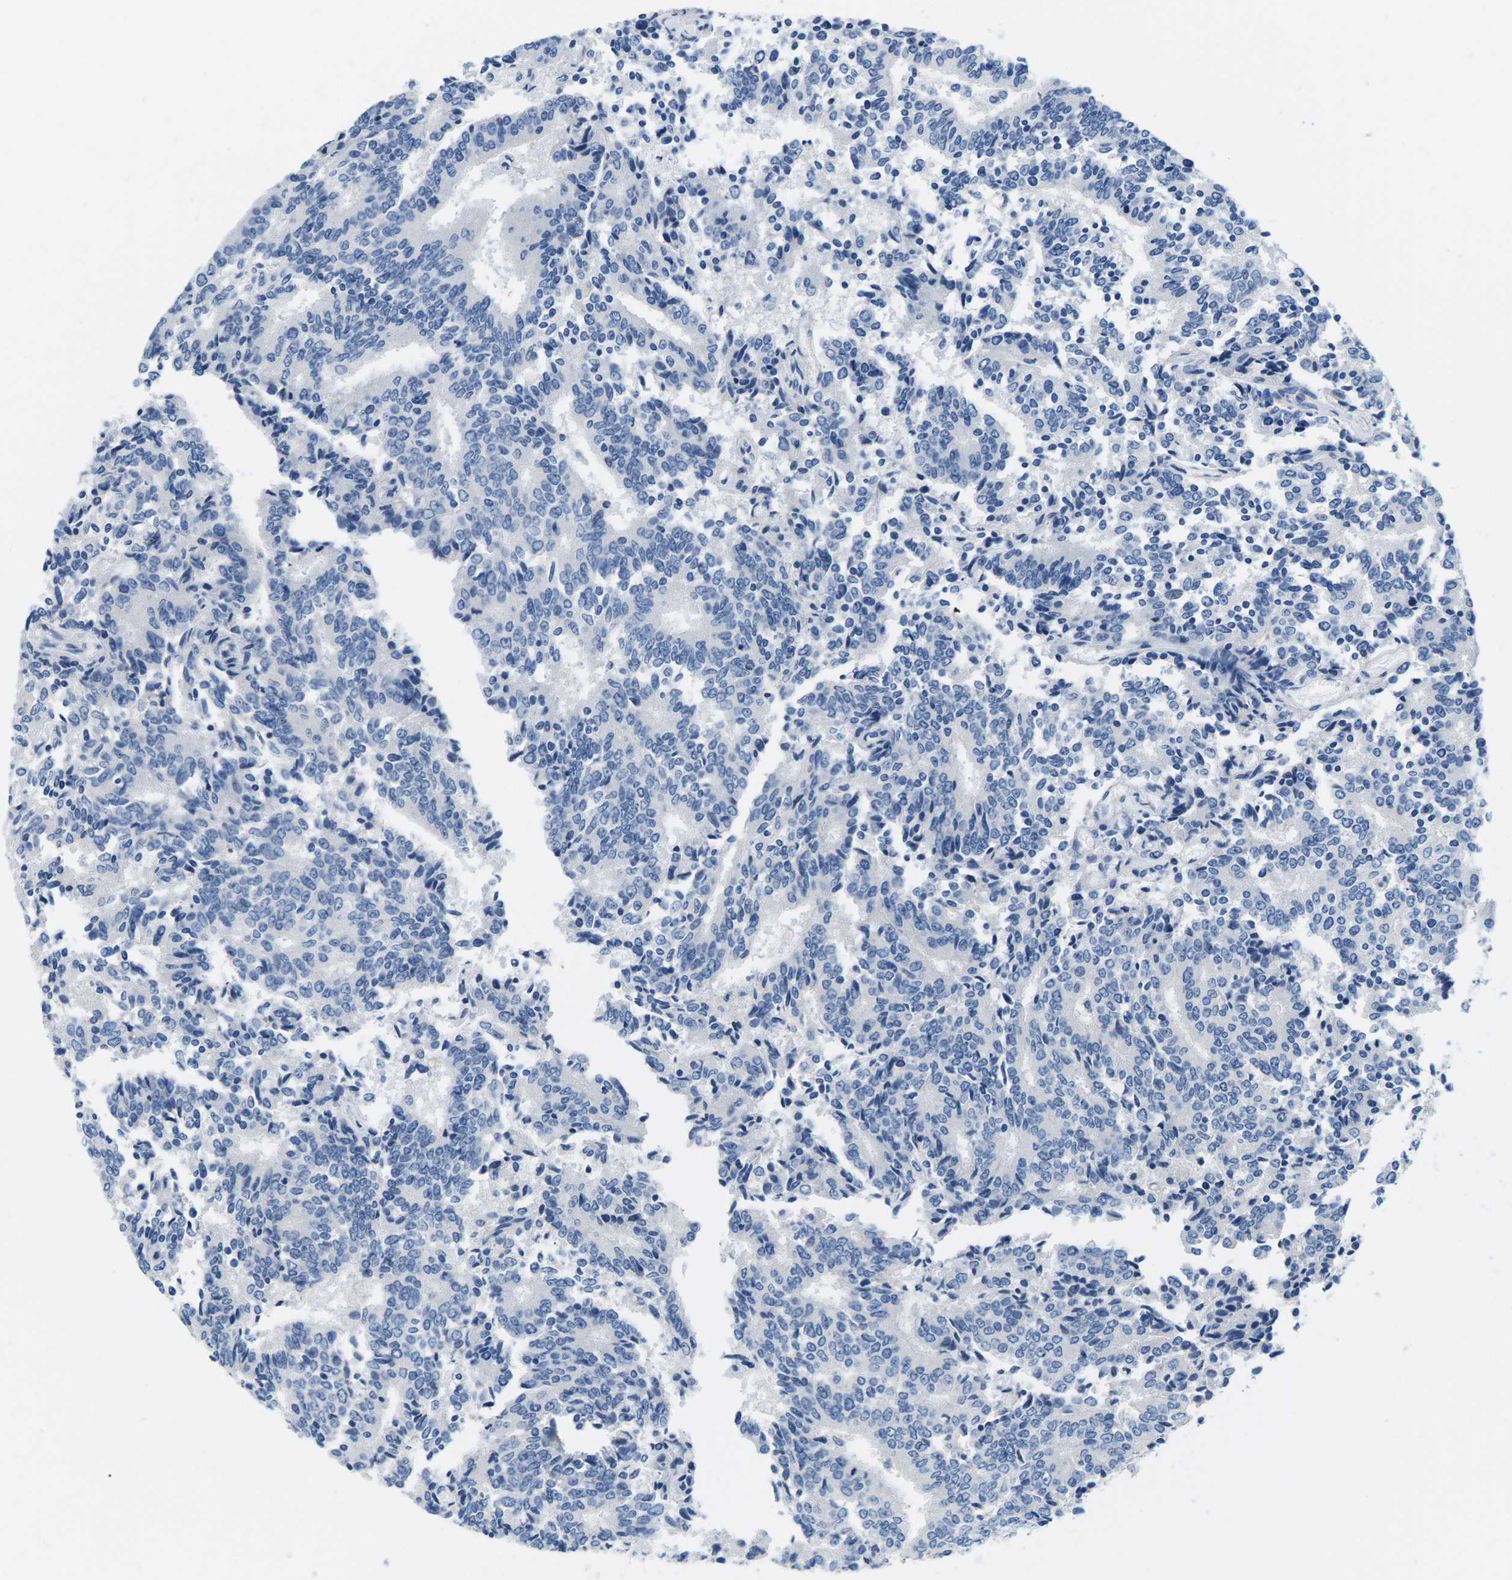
{"staining": {"intensity": "negative", "quantity": "none", "location": "none"}, "tissue": "prostate cancer", "cell_type": "Tumor cells", "image_type": "cancer", "snomed": [{"axis": "morphology", "description": "Normal tissue, NOS"}, {"axis": "morphology", "description": "Adenocarcinoma, High grade"}, {"axis": "topography", "description": "Prostate"}, {"axis": "topography", "description": "Seminal veicle"}], "caption": "Tumor cells show no significant positivity in prostate cancer.", "gene": "TSPAN2", "patient": {"sex": "male", "age": 55}}